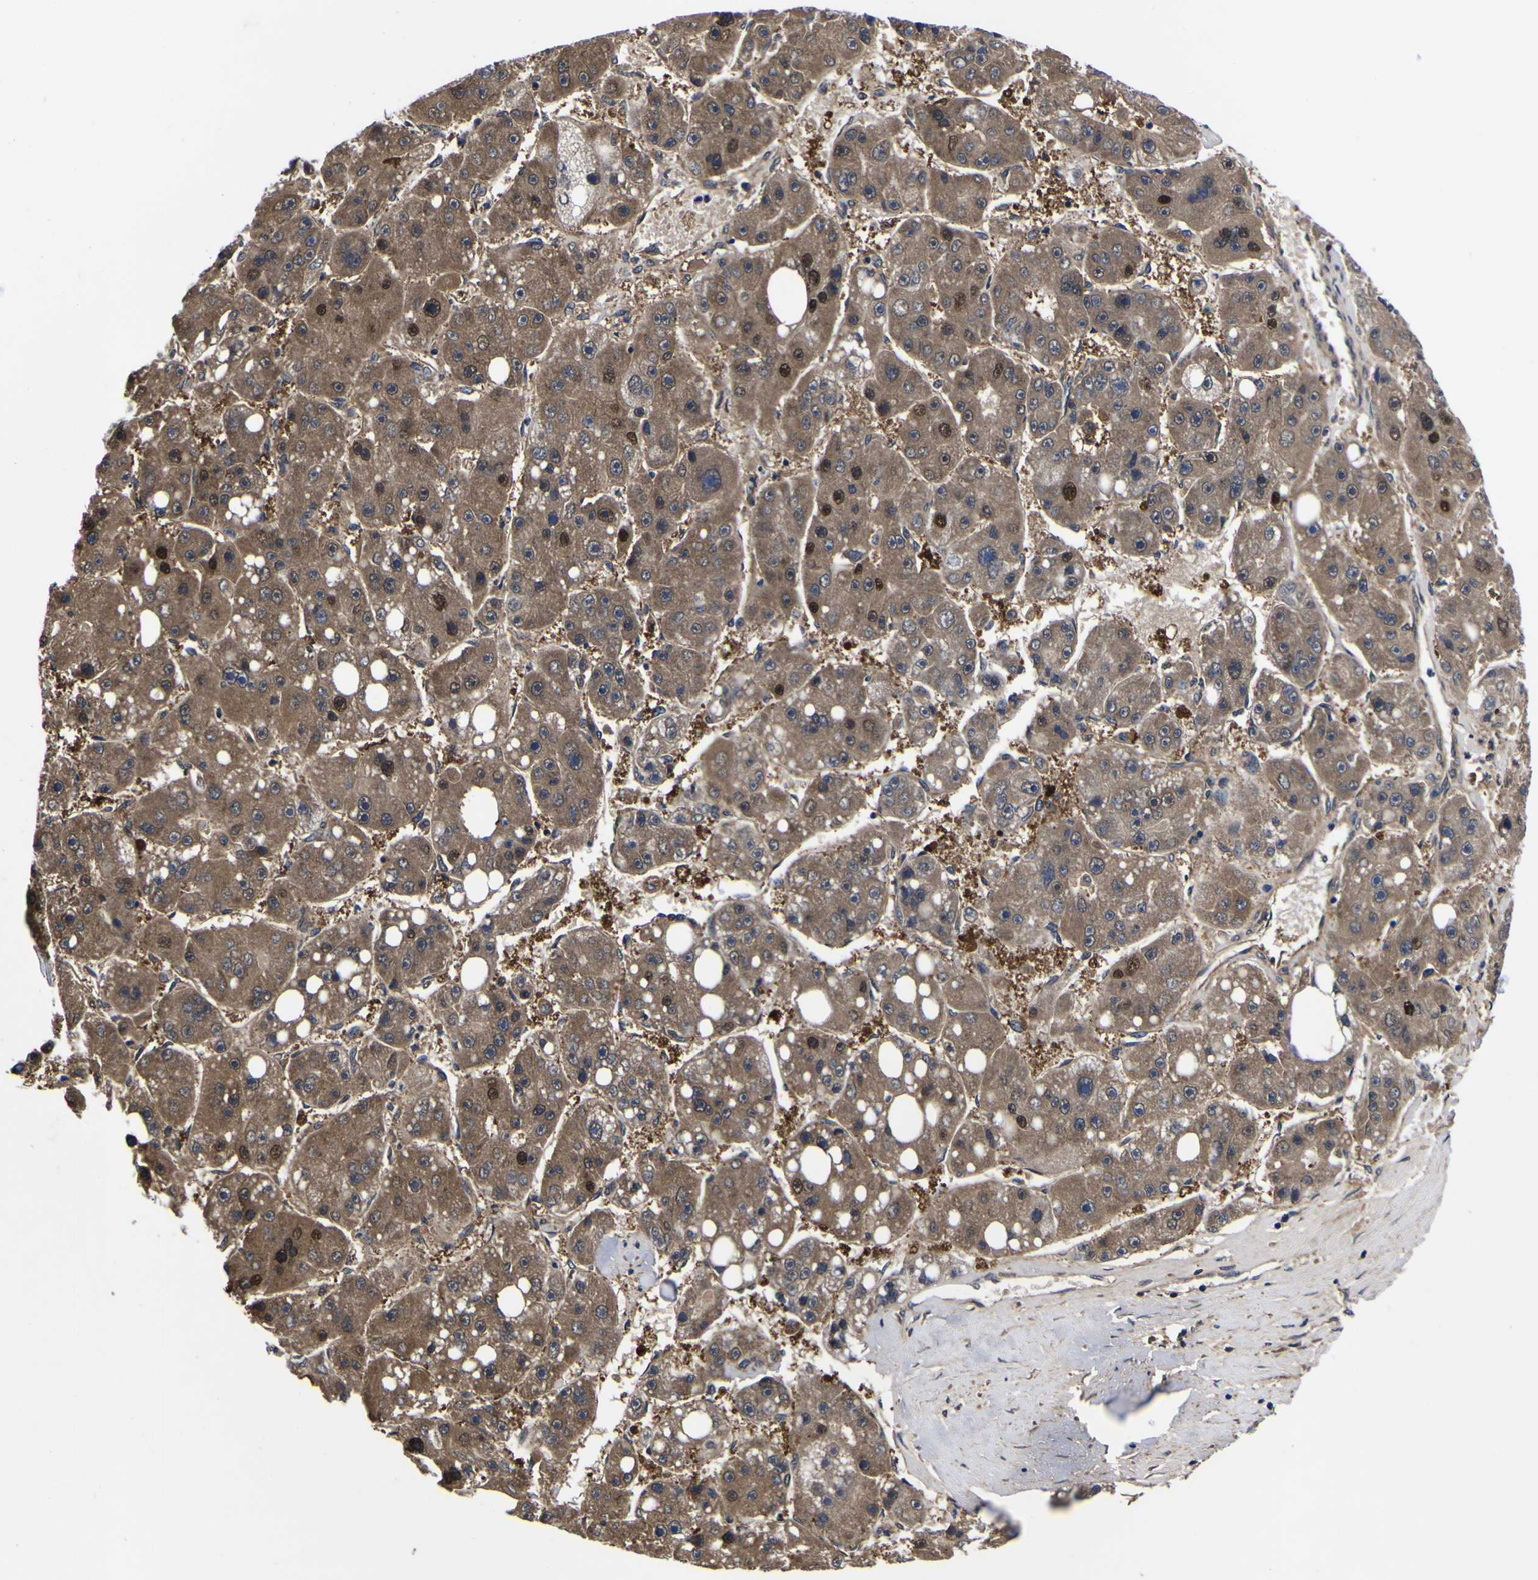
{"staining": {"intensity": "strong", "quantity": "25%-75%", "location": "cytoplasmic/membranous,nuclear"}, "tissue": "liver cancer", "cell_type": "Tumor cells", "image_type": "cancer", "snomed": [{"axis": "morphology", "description": "Carcinoma, Hepatocellular, NOS"}, {"axis": "topography", "description": "Liver"}], "caption": "Human hepatocellular carcinoma (liver) stained with a protein marker shows strong staining in tumor cells.", "gene": "FAM110B", "patient": {"sex": "female", "age": 61}}